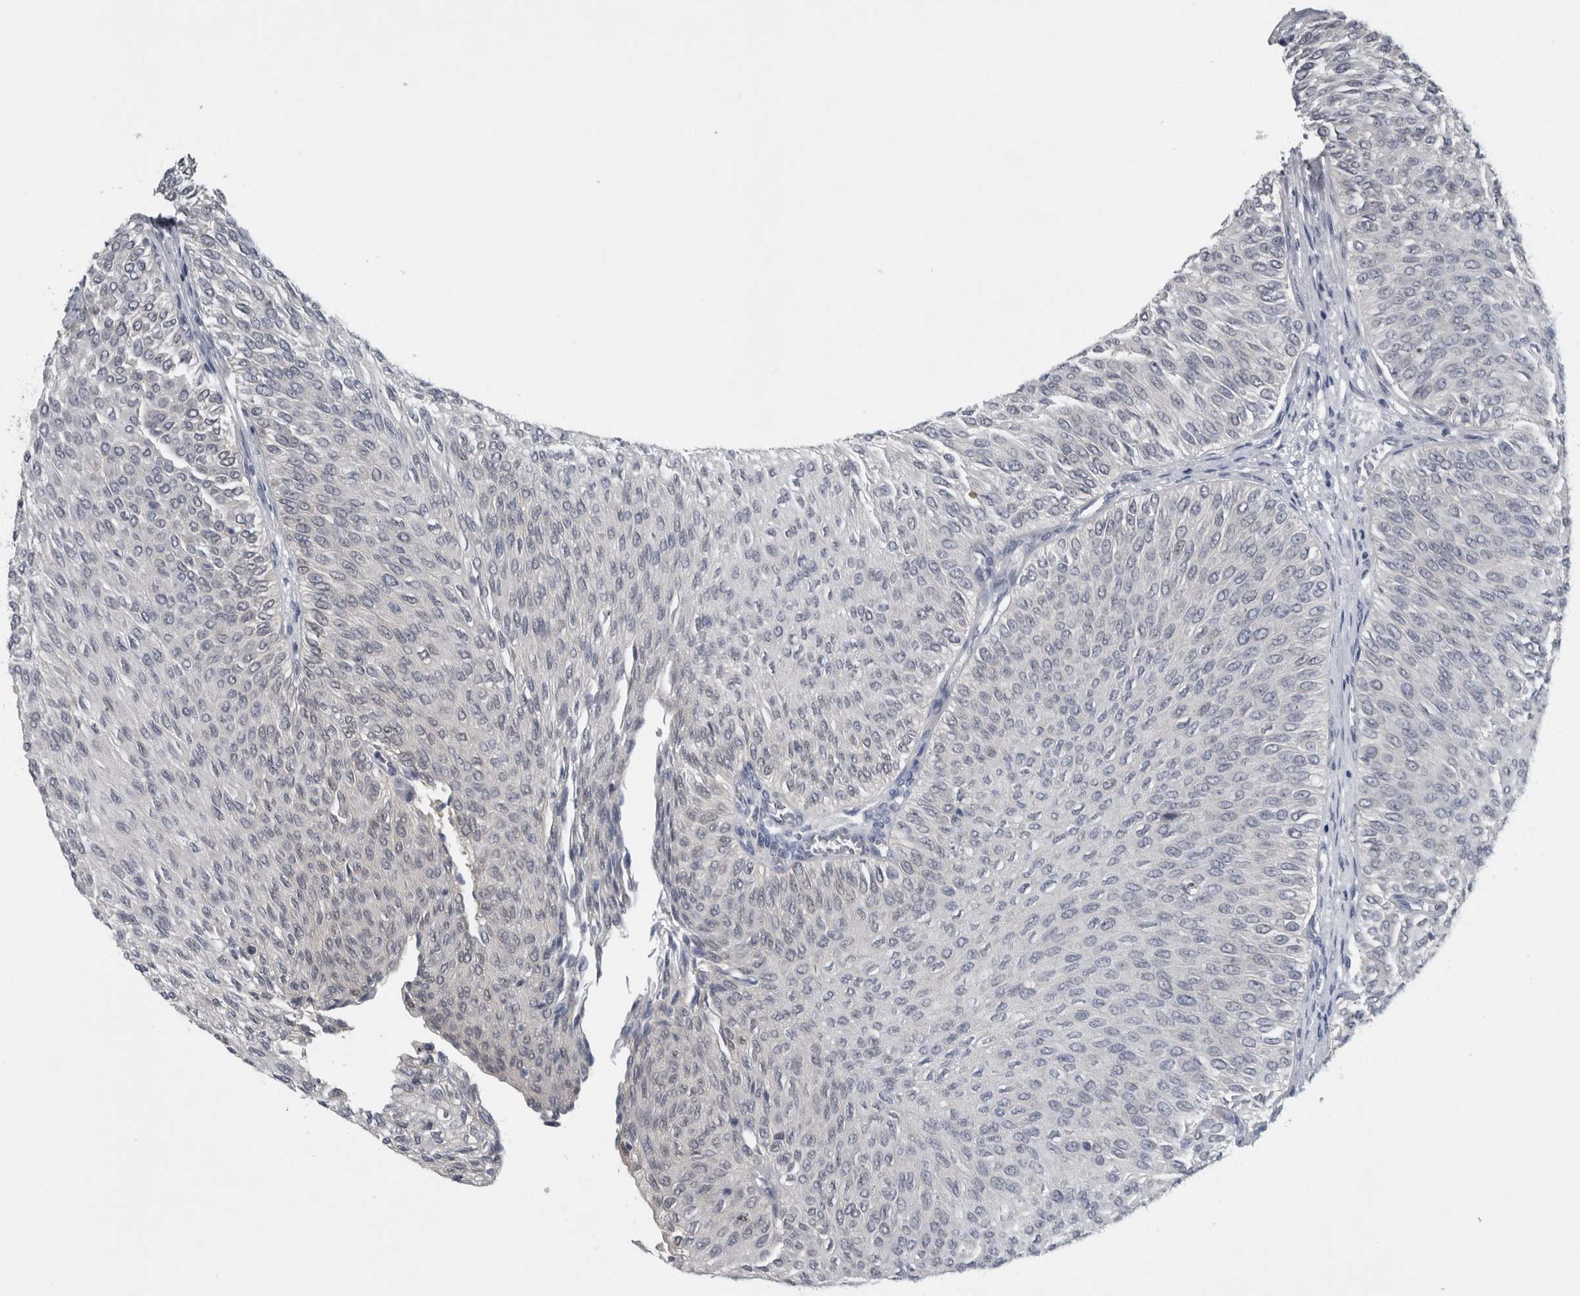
{"staining": {"intensity": "negative", "quantity": "none", "location": "none"}, "tissue": "urothelial cancer", "cell_type": "Tumor cells", "image_type": "cancer", "snomed": [{"axis": "morphology", "description": "Urothelial carcinoma, Low grade"}, {"axis": "topography", "description": "Urinary bladder"}], "caption": "Tumor cells are negative for protein expression in human urothelial carcinoma (low-grade). Nuclei are stained in blue.", "gene": "NAPRT", "patient": {"sex": "male", "age": 78}}